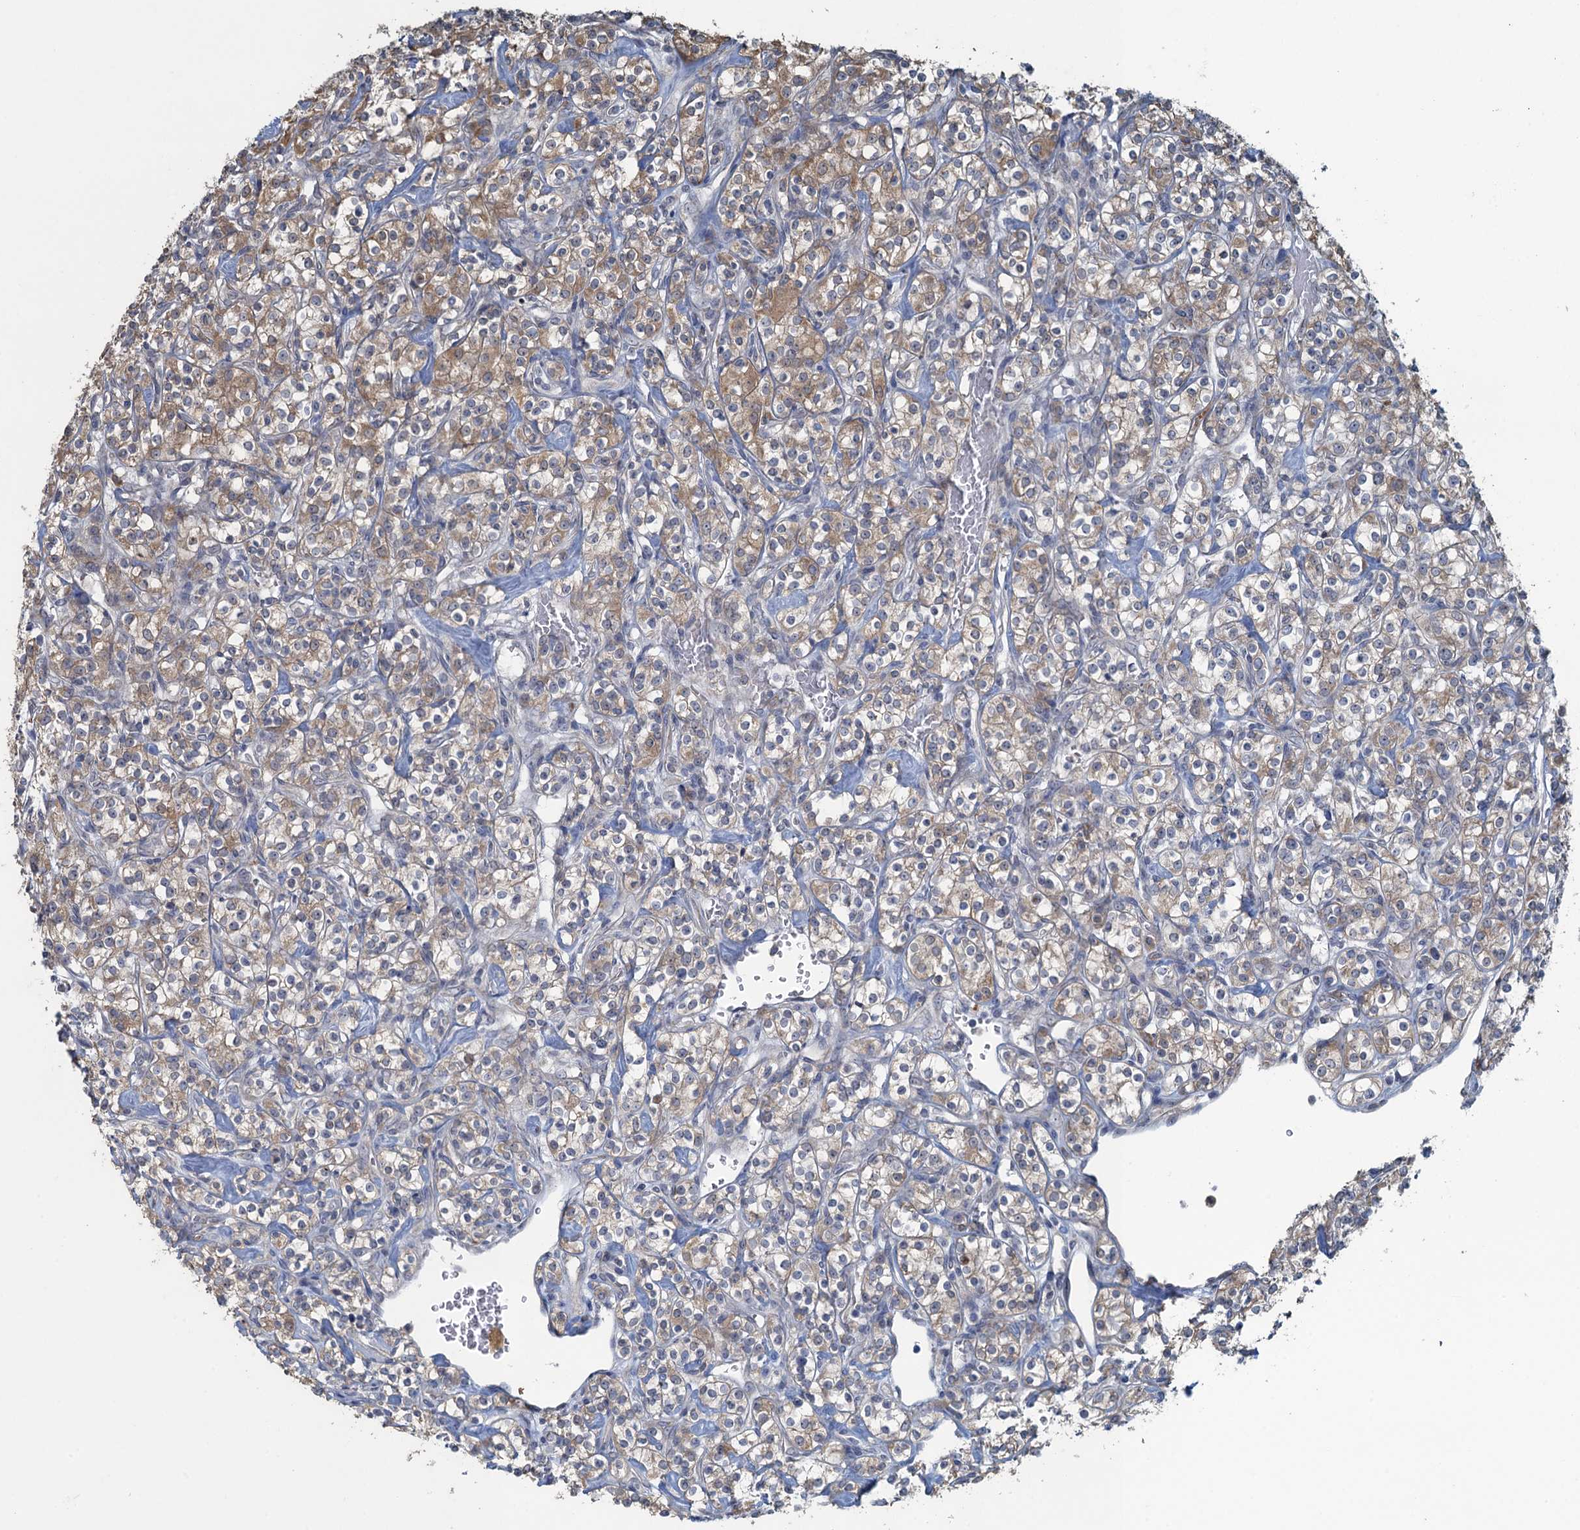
{"staining": {"intensity": "weak", "quantity": ">75%", "location": "cytoplasmic/membranous"}, "tissue": "renal cancer", "cell_type": "Tumor cells", "image_type": "cancer", "snomed": [{"axis": "morphology", "description": "Adenocarcinoma, NOS"}, {"axis": "topography", "description": "Kidney"}], "caption": "Renal cancer (adenocarcinoma) stained for a protein (brown) displays weak cytoplasmic/membranous positive staining in about >75% of tumor cells.", "gene": "TEX35", "patient": {"sex": "male", "age": 77}}